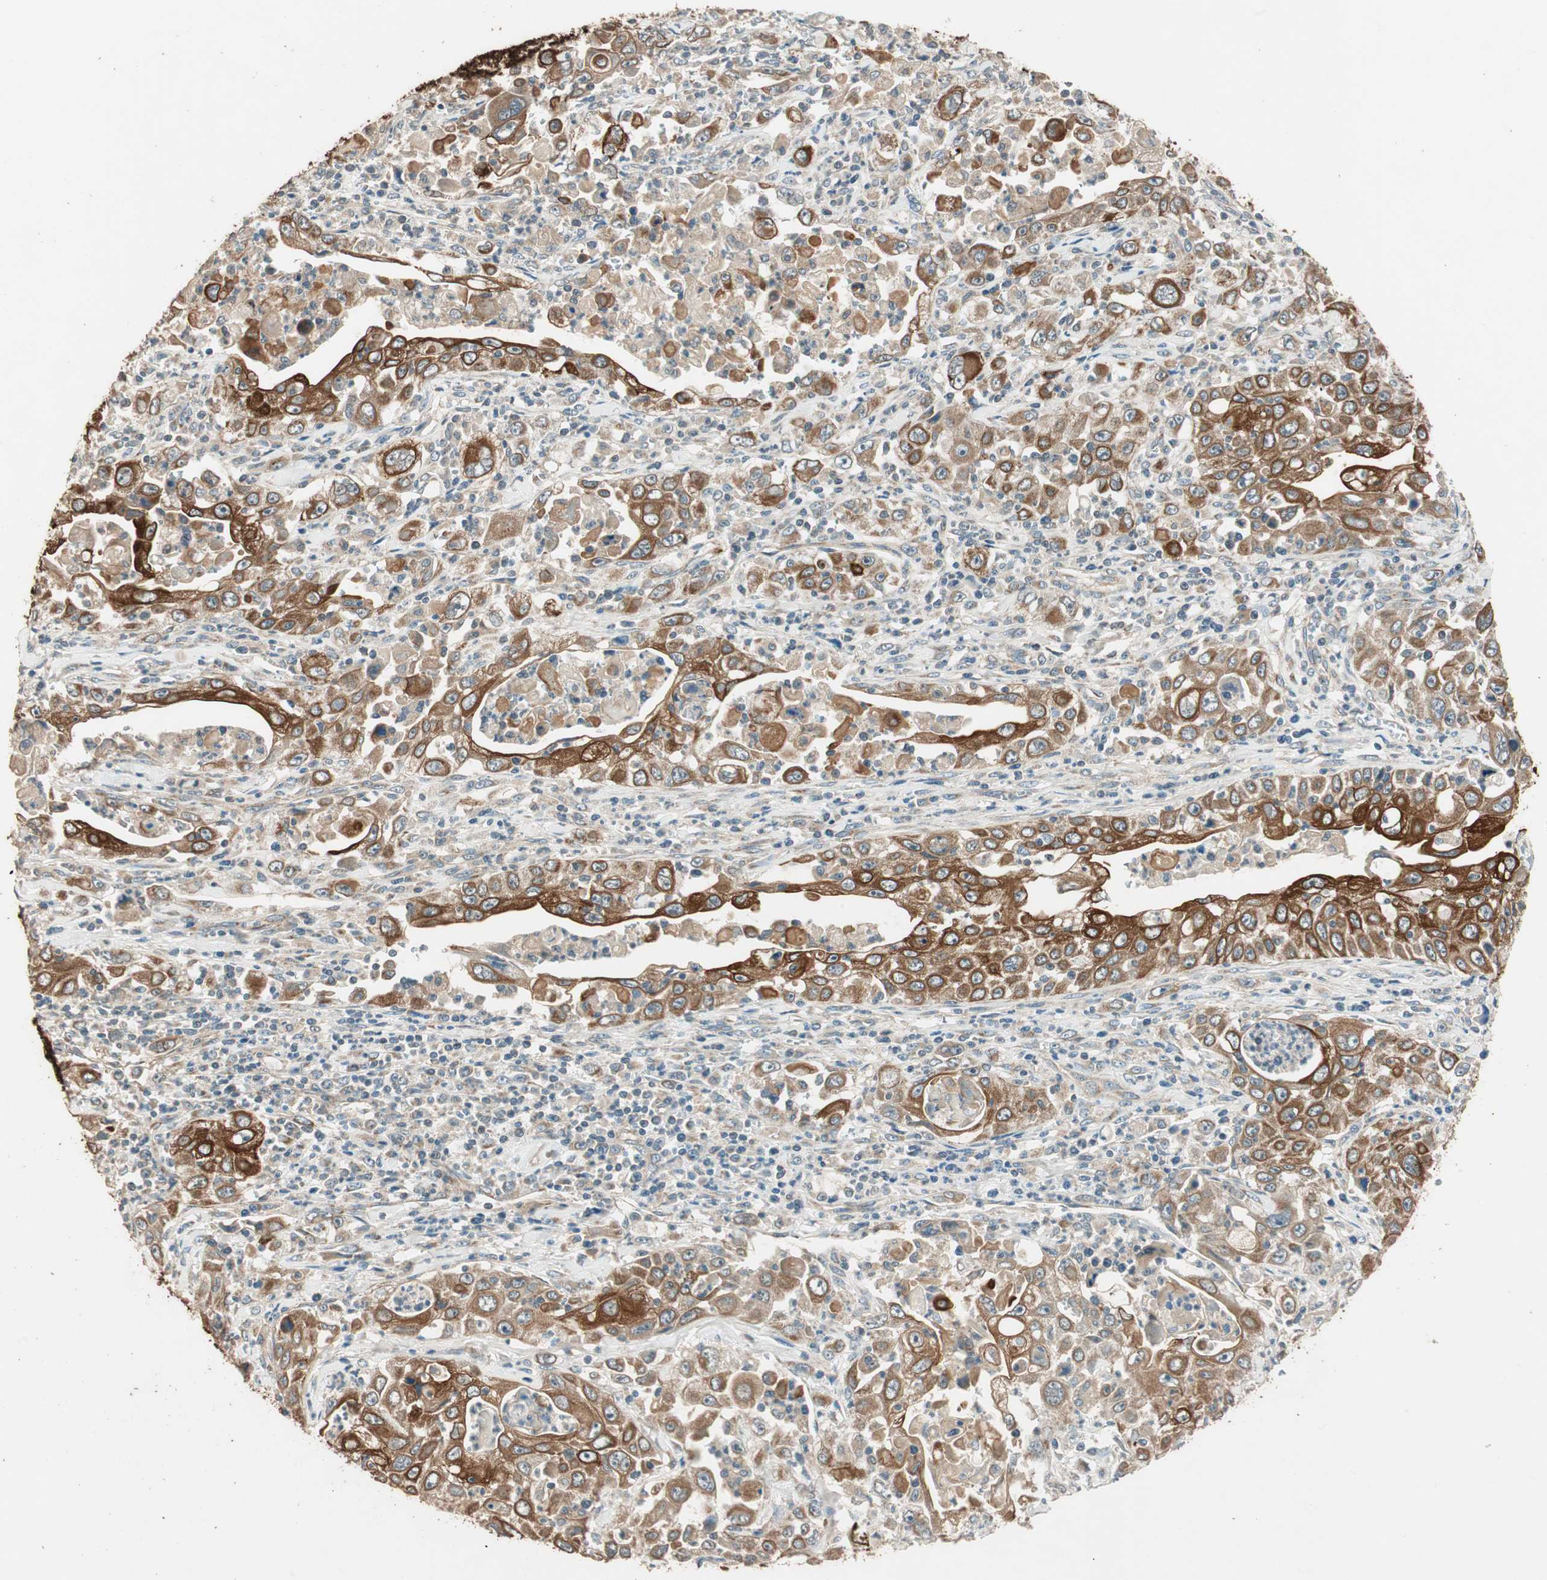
{"staining": {"intensity": "strong", "quantity": ">75%", "location": "cytoplasmic/membranous"}, "tissue": "pancreatic cancer", "cell_type": "Tumor cells", "image_type": "cancer", "snomed": [{"axis": "morphology", "description": "Adenocarcinoma, NOS"}, {"axis": "topography", "description": "Pancreas"}], "caption": "Immunohistochemistry image of neoplastic tissue: human adenocarcinoma (pancreatic) stained using immunohistochemistry reveals high levels of strong protein expression localized specifically in the cytoplasmic/membranous of tumor cells, appearing as a cytoplasmic/membranous brown color.", "gene": "TRIM21", "patient": {"sex": "male", "age": 70}}